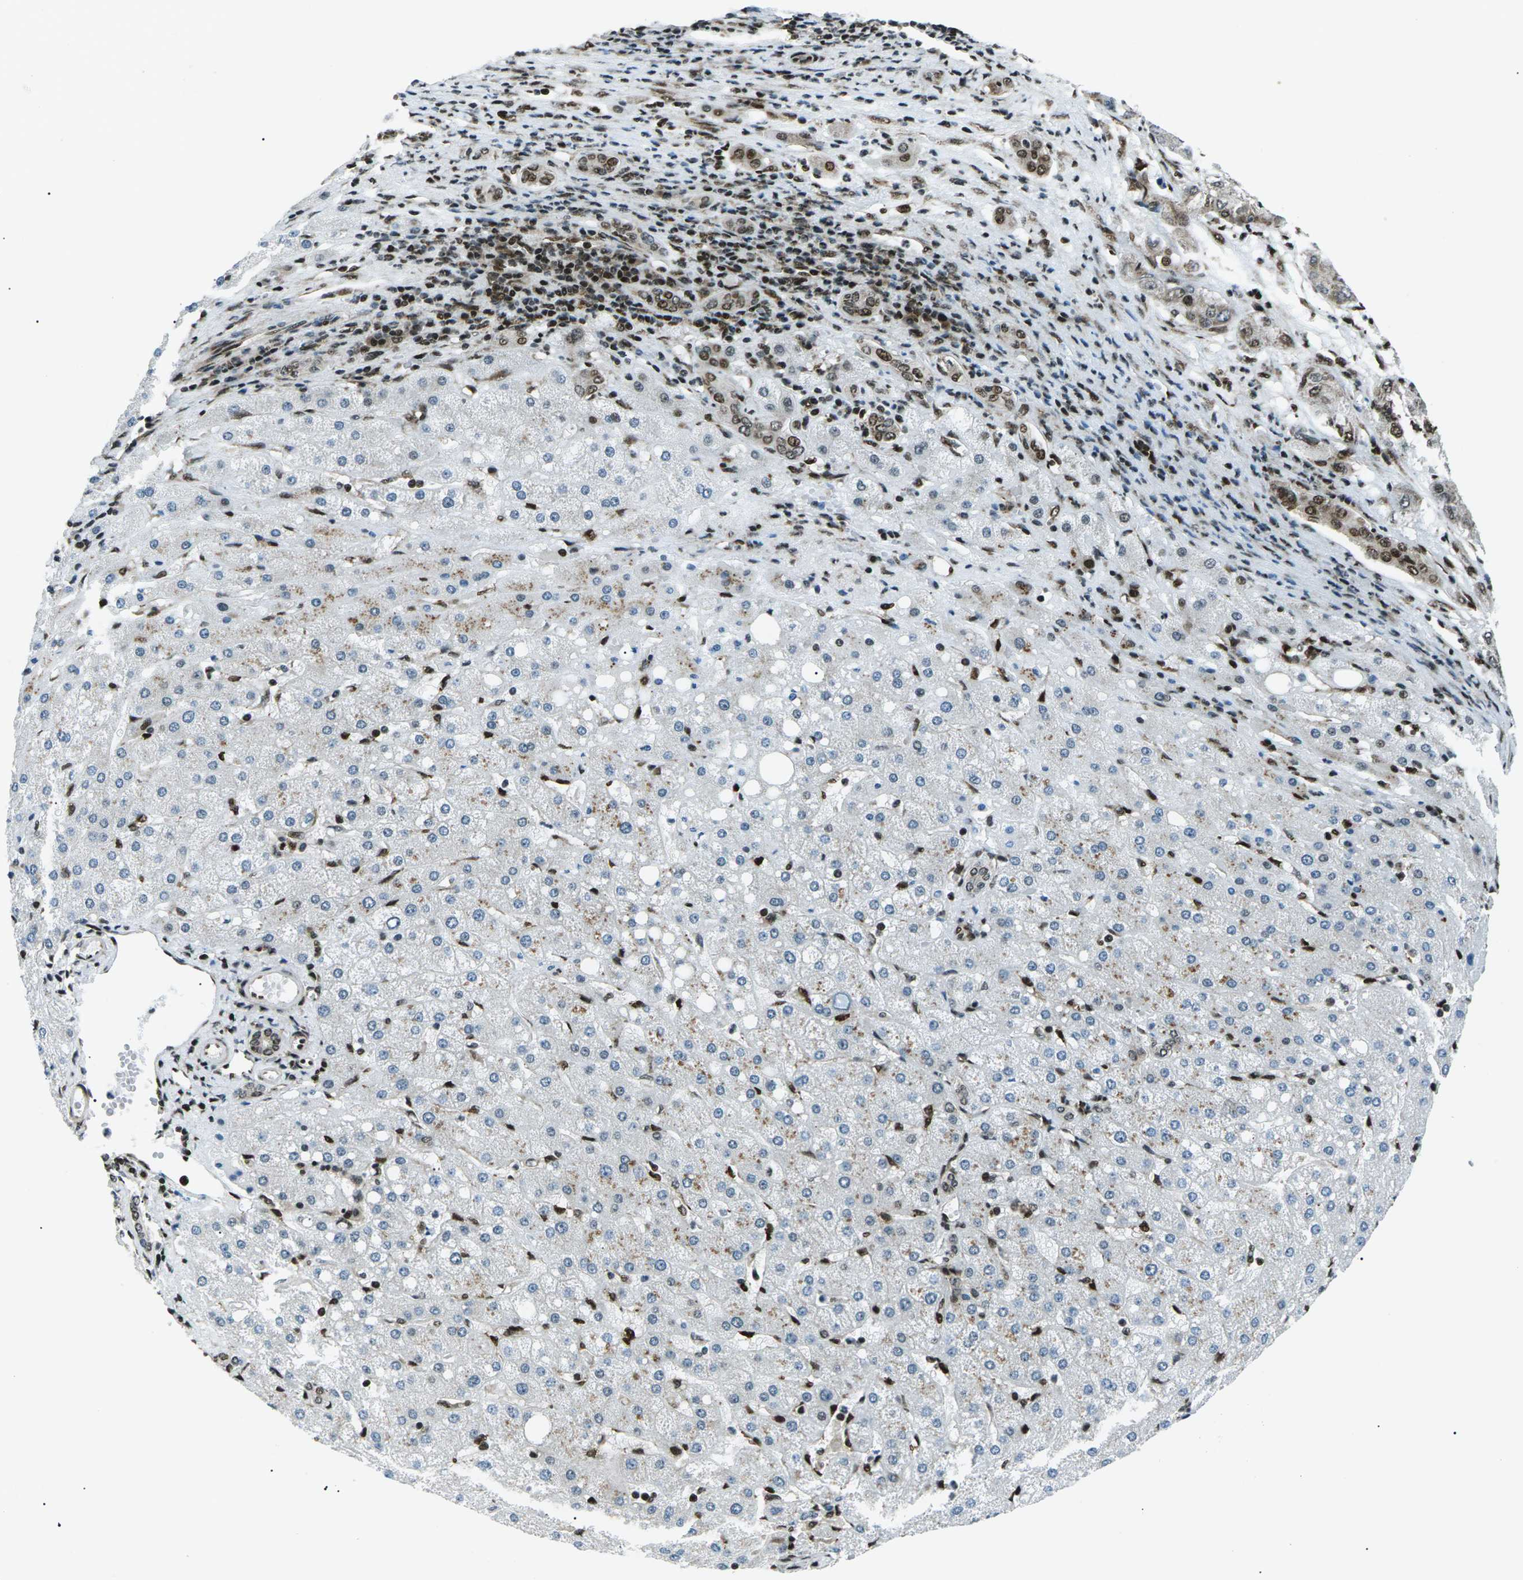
{"staining": {"intensity": "moderate", "quantity": ">75%", "location": "nuclear"}, "tissue": "liver cancer", "cell_type": "Tumor cells", "image_type": "cancer", "snomed": [{"axis": "morphology", "description": "Carcinoma, Hepatocellular, NOS"}, {"axis": "topography", "description": "Liver"}], "caption": "Immunohistochemistry (IHC) of human liver cancer (hepatocellular carcinoma) shows medium levels of moderate nuclear positivity in approximately >75% of tumor cells.", "gene": "HNRNPK", "patient": {"sex": "male", "age": 80}}